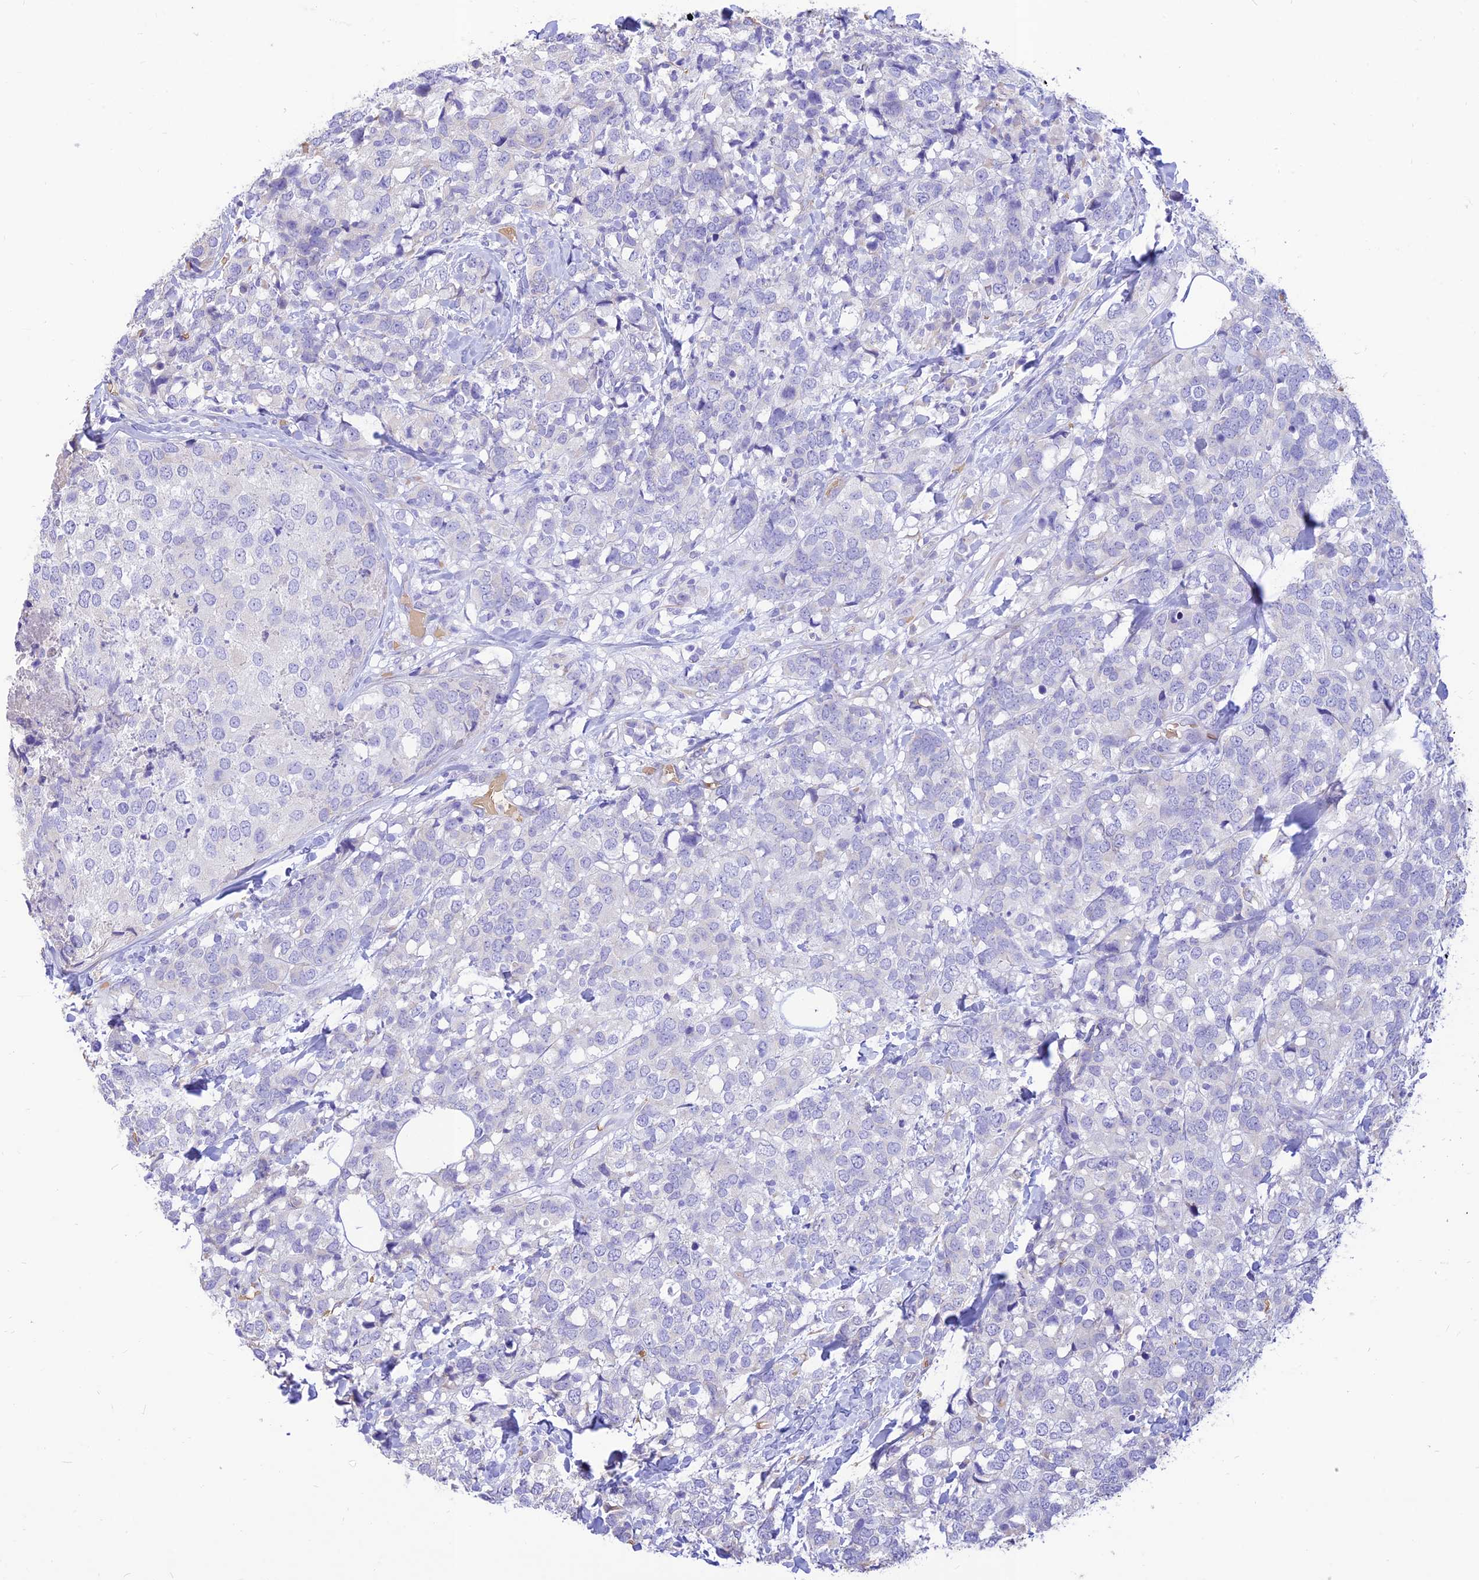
{"staining": {"intensity": "negative", "quantity": "none", "location": "none"}, "tissue": "breast cancer", "cell_type": "Tumor cells", "image_type": "cancer", "snomed": [{"axis": "morphology", "description": "Lobular carcinoma"}, {"axis": "topography", "description": "Breast"}], "caption": "IHC histopathology image of lobular carcinoma (breast) stained for a protein (brown), which displays no positivity in tumor cells.", "gene": "PPP1R11", "patient": {"sex": "female", "age": 59}}